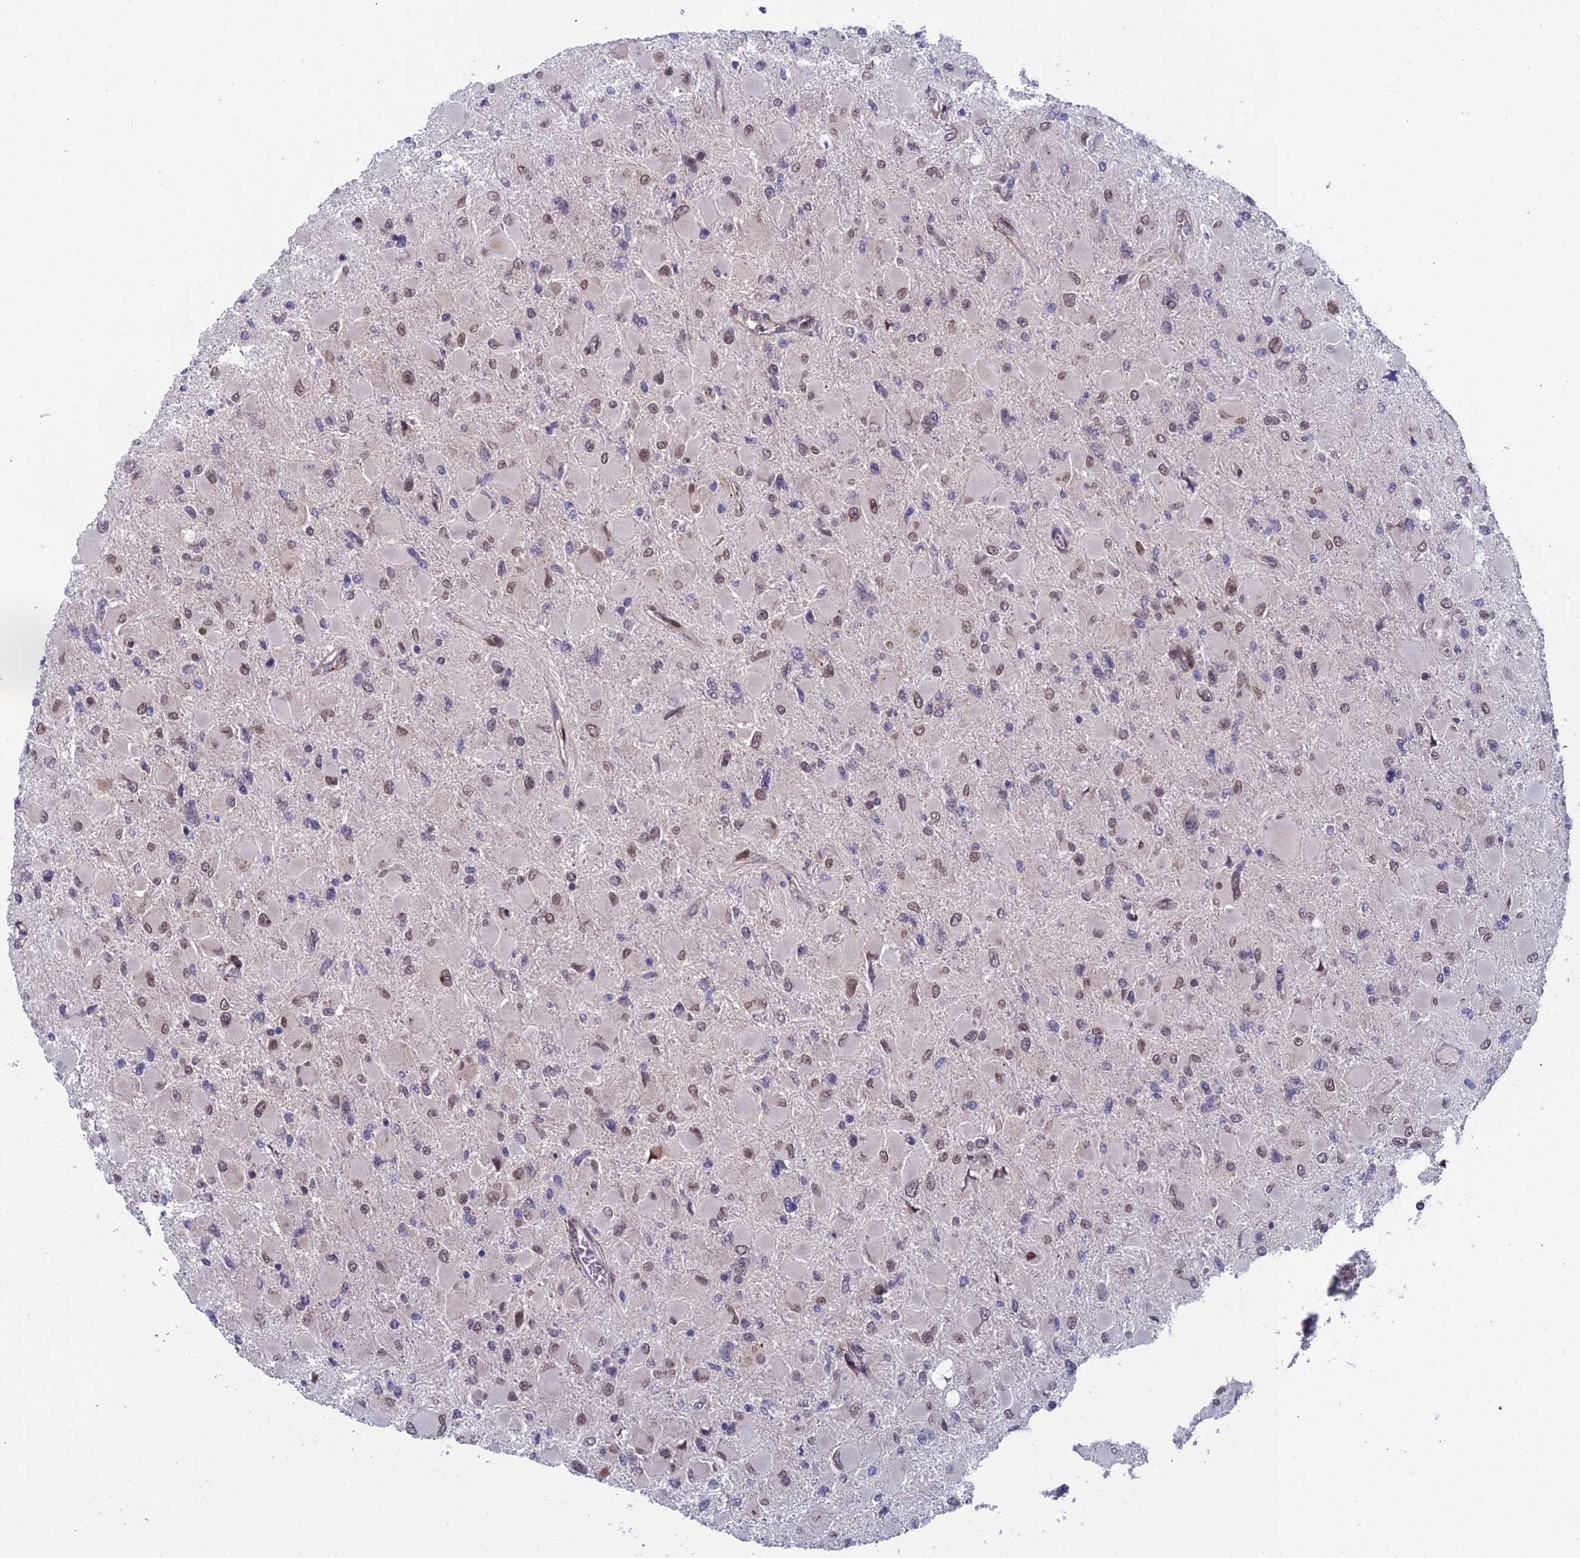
{"staining": {"intensity": "weak", "quantity": "25%-75%", "location": "nuclear"}, "tissue": "glioma", "cell_type": "Tumor cells", "image_type": "cancer", "snomed": [{"axis": "morphology", "description": "Glioma, malignant, High grade"}, {"axis": "topography", "description": "Cerebral cortex"}], "caption": "Malignant high-grade glioma stained with IHC shows weak nuclear staining in about 25%-75% of tumor cells.", "gene": "GPSM1", "patient": {"sex": "female", "age": 36}}